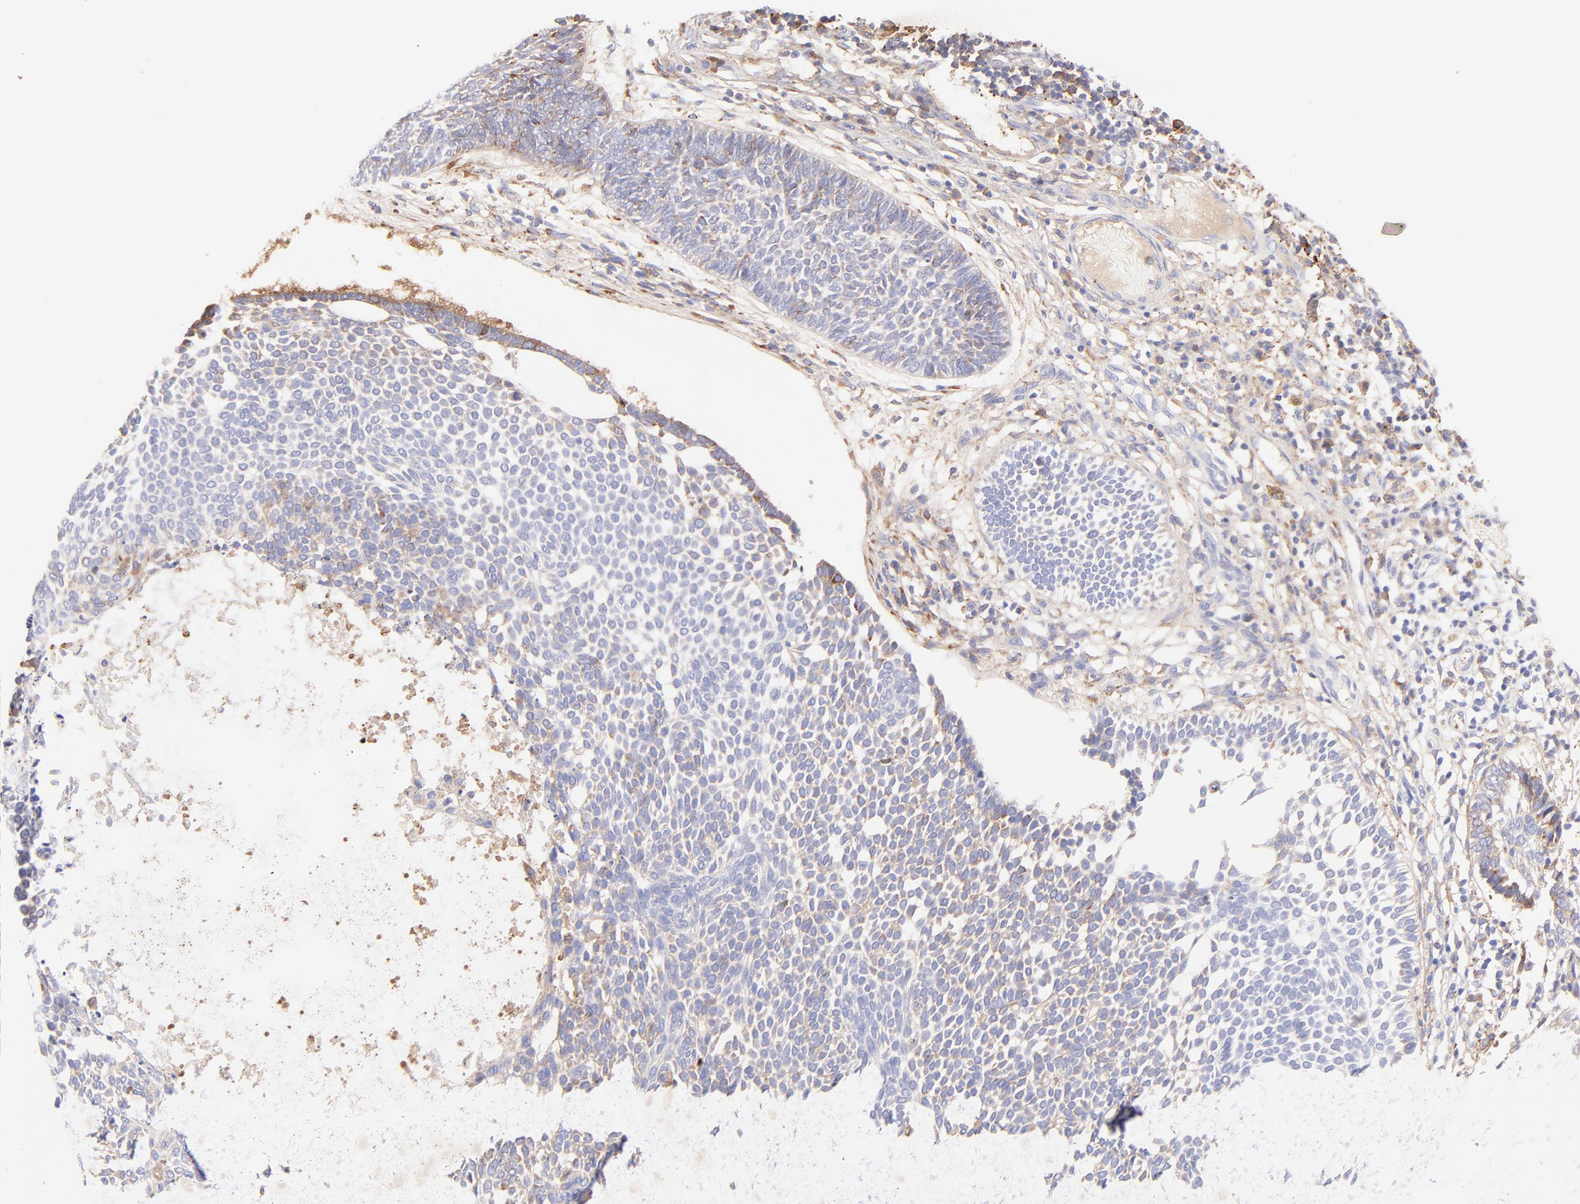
{"staining": {"intensity": "weak", "quantity": ">75%", "location": "cytoplasmic/membranous"}, "tissue": "skin cancer", "cell_type": "Tumor cells", "image_type": "cancer", "snomed": [{"axis": "morphology", "description": "Basal cell carcinoma"}, {"axis": "topography", "description": "Skin"}], "caption": "A brown stain highlights weak cytoplasmic/membranous expression of a protein in basal cell carcinoma (skin) tumor cells.", "gene": "BGN", "patient": {"sex": "male", "age": 87}}